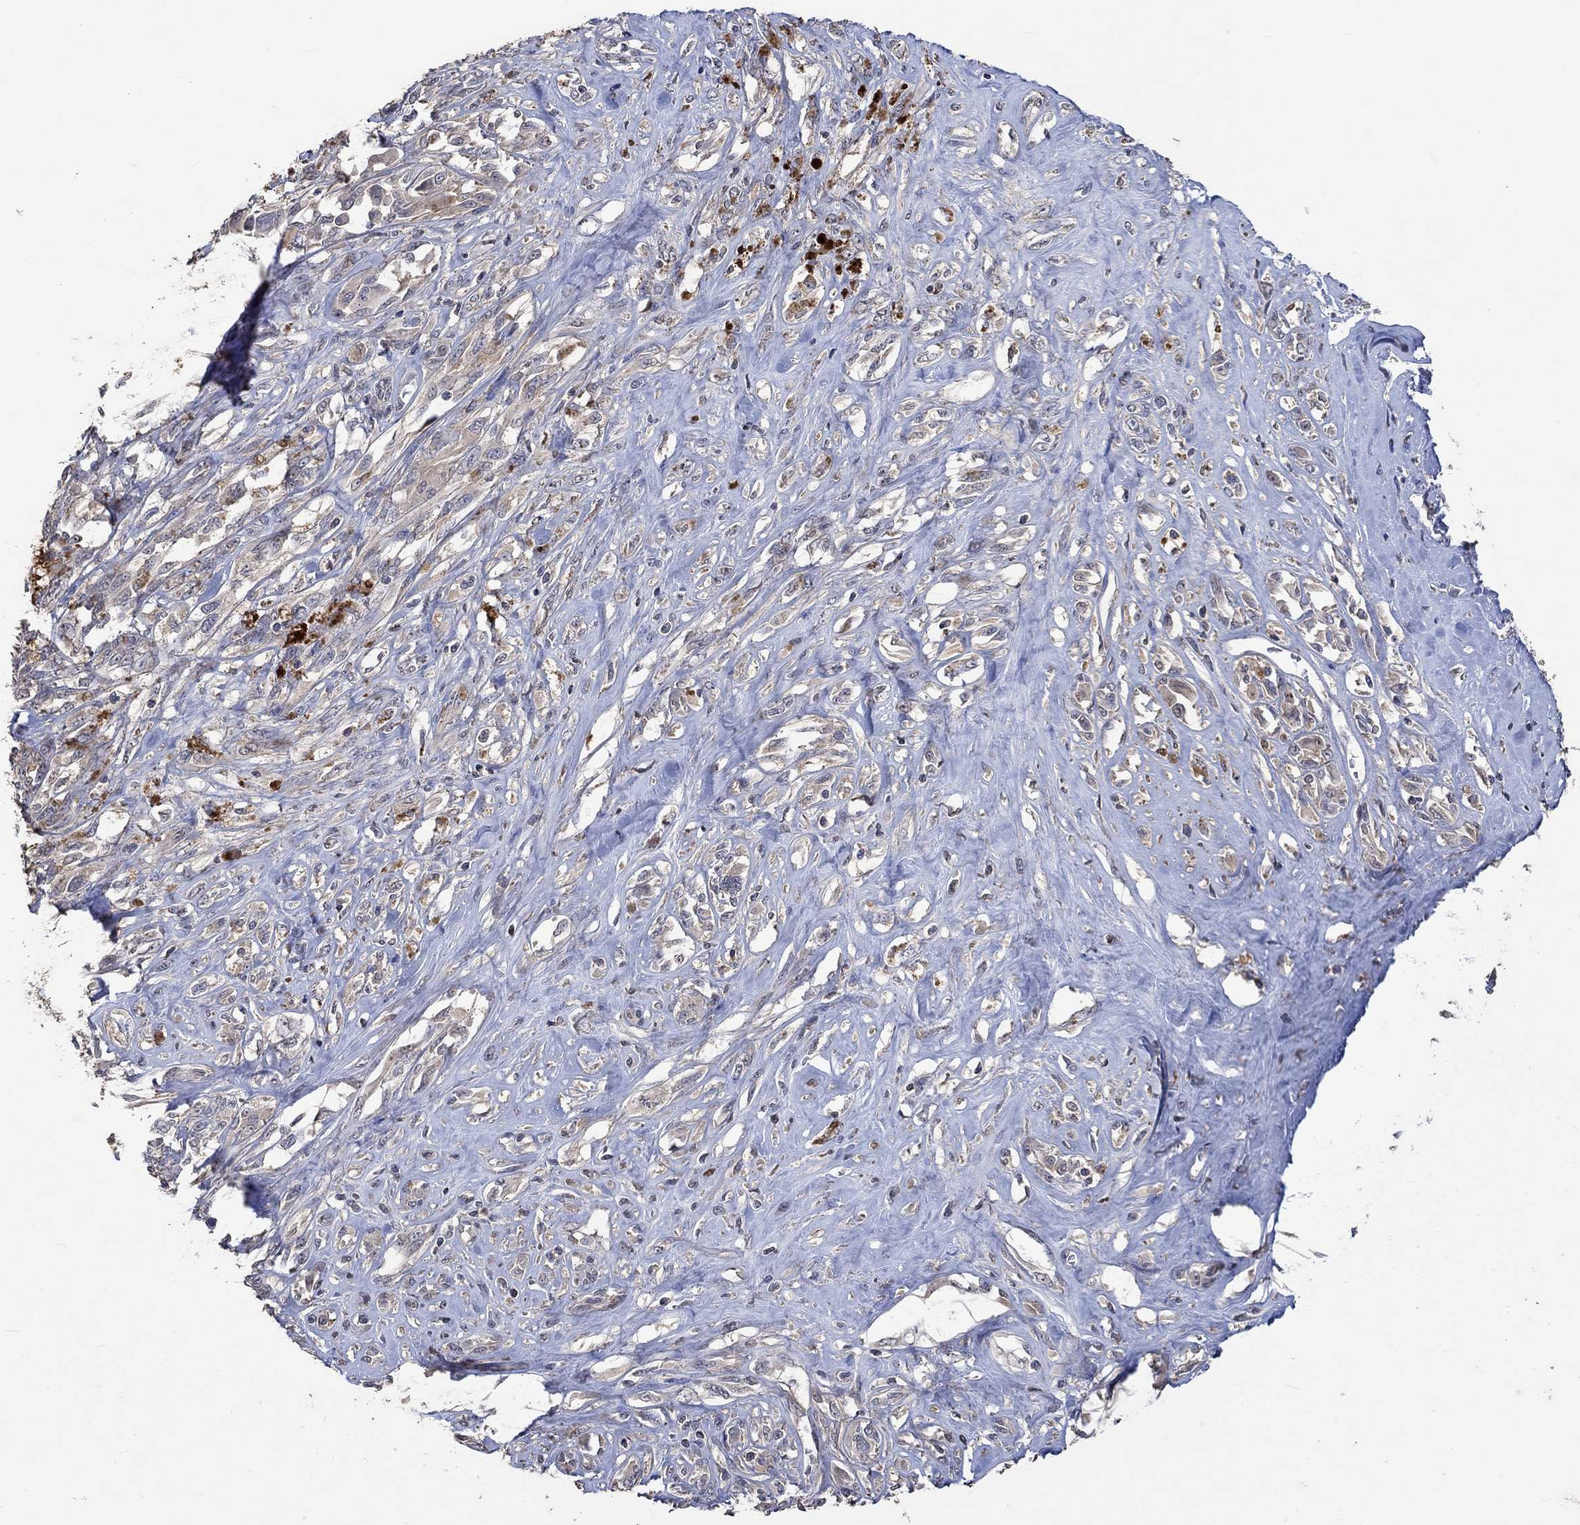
{"staining": {"intensity": "weak", "quantity": "<25%", "location": "cytoplasmic/membranous"}, "tissue": "melanoma", "cell_type": "Tumor cells", "image_type": "cancer", "snomed": [{"axis": "morphology", "description": "Malignant melanoma, NOS"}, {"axis": "topography", "description": "Skin"}], "caption": "Tumor cells are negative for protein expression in human melanoma.", "gene": "PTPN20", "patient": {"sex": "female", "age": 91}}